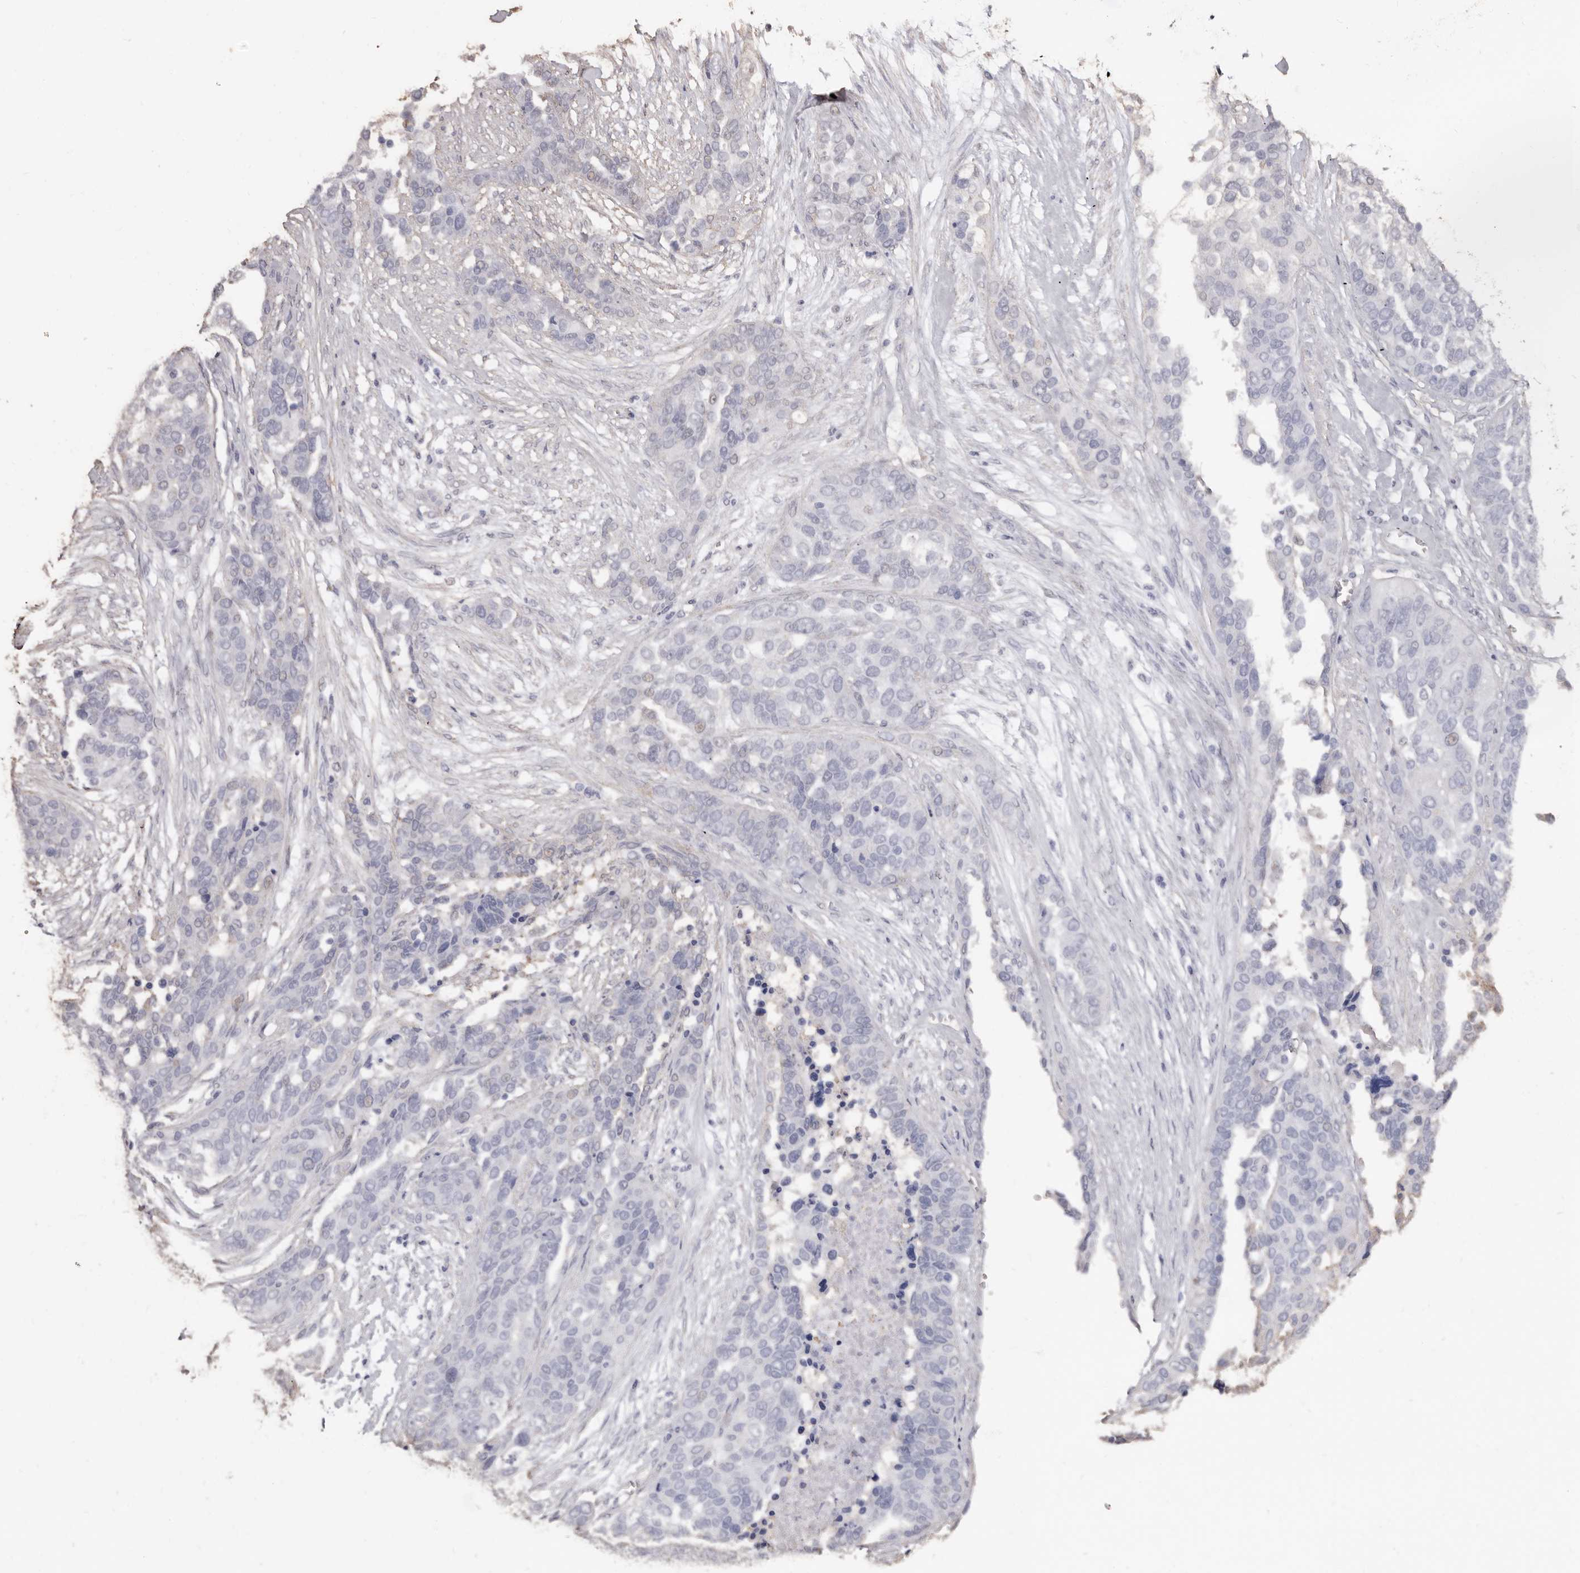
{"staining": {"intensity": "negative", "quantity": "none", "location": "none"}, "tissue": "ovarian cancer", "cell_type": "Tumor cells", "image_type": "cancer", "snomed": [{"axis": "morphology", "description": "Cystadenocarcinoma, serous, NOS"}, {"axis": "topography", "description": "Ovary"}], "caption": "Histopathology image shows no significant protein expression in tumor cells of ovarian cancer.", "gene": "COQ8B", "patient": {"sex": "female", "age": 44}}